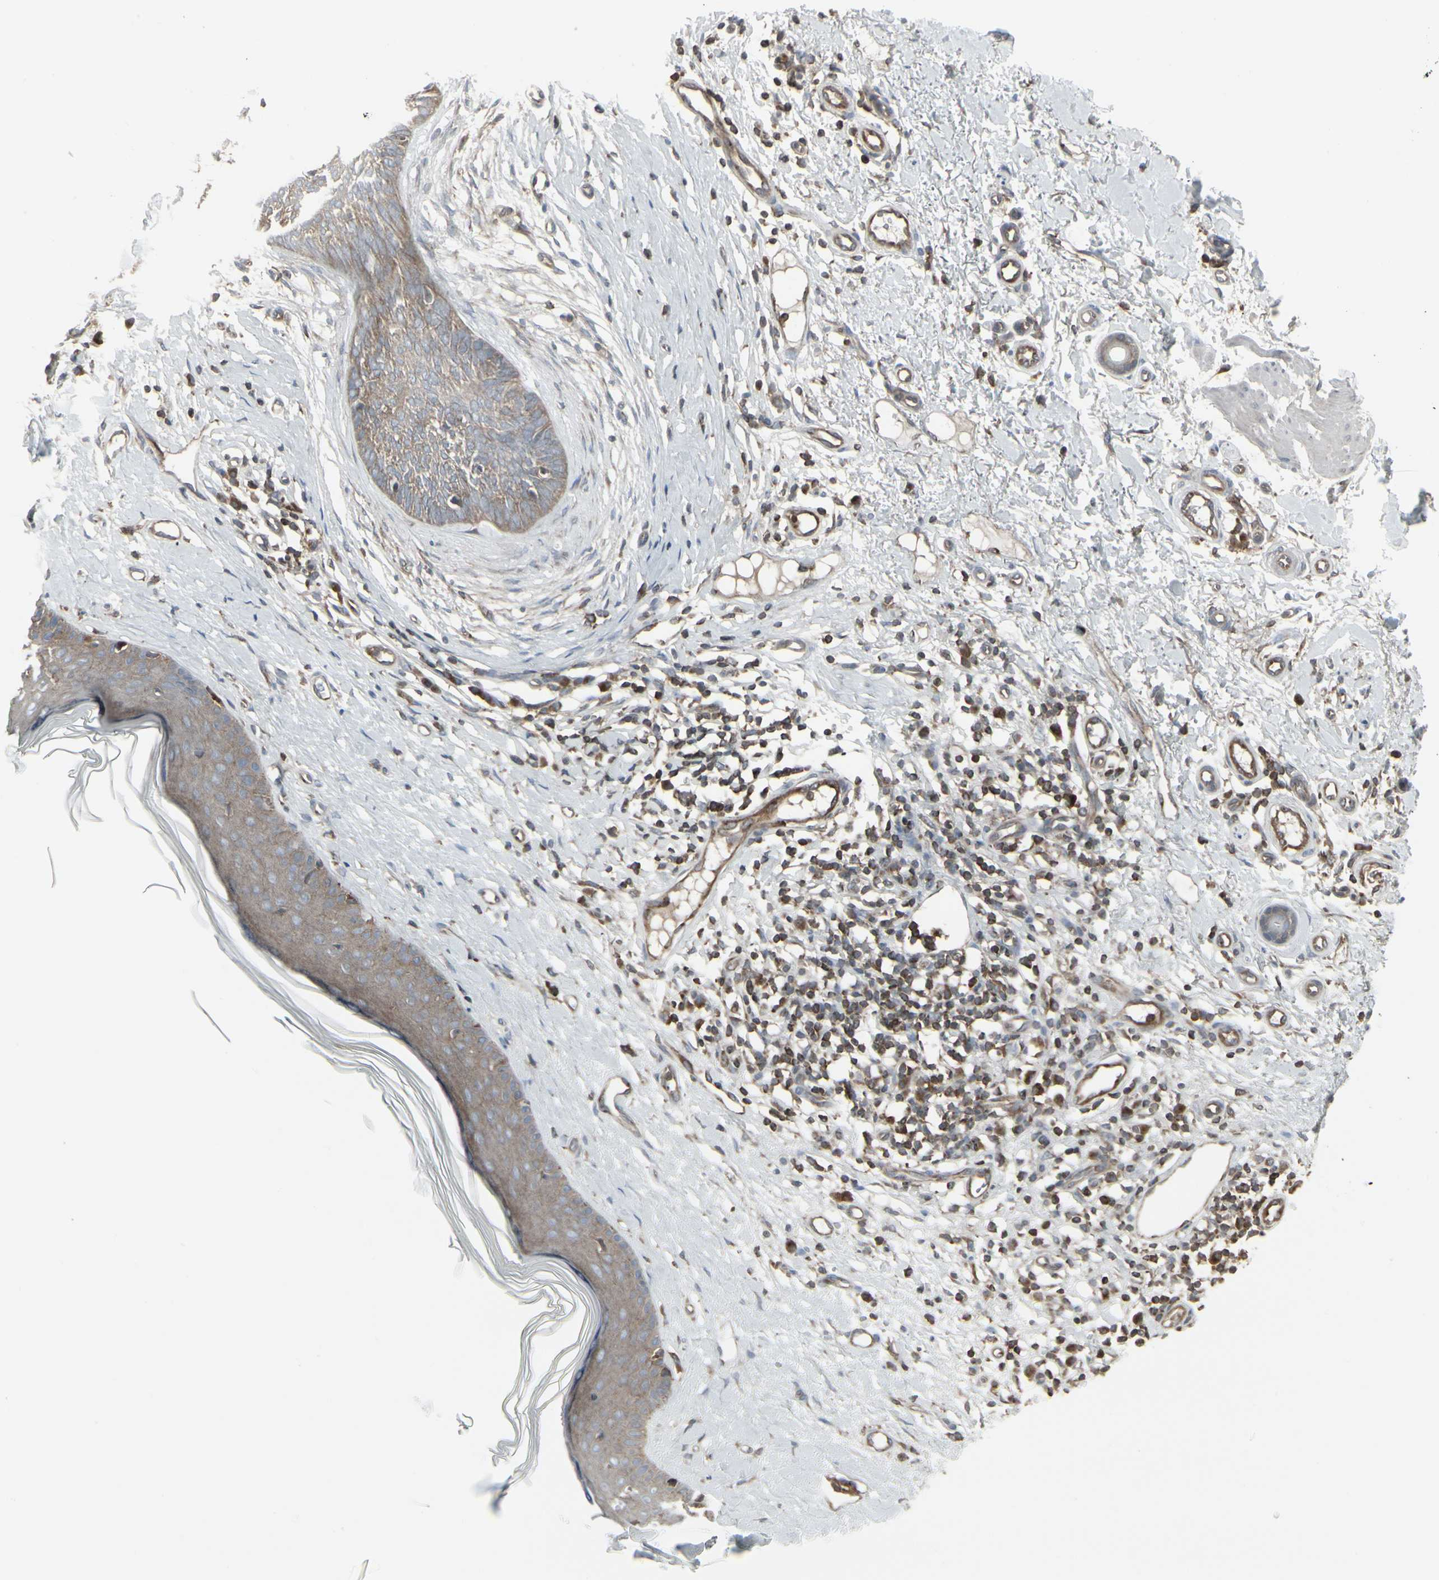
{"staining": {"intensity": "moderate", "quantity": ">75%", "location": "cytoplasmic/membranous"}, "tissue": "skin cancer", "cell_type": "Tumor cells", "image_type": "cancer", "snomed": [{"axis": "morphology", "description": "Normal tissue, NOS"}, {"axis": "morphology", "description": "Basal cell carcinoma"}, {"axis": "topography", "description": "Skin"}], "caption": "Human skin cancer stained with a protein marker exhibits moderate staining in tumor cells.", "gene": "EPS15", "patient": {"sex": "male", "age": 71}}